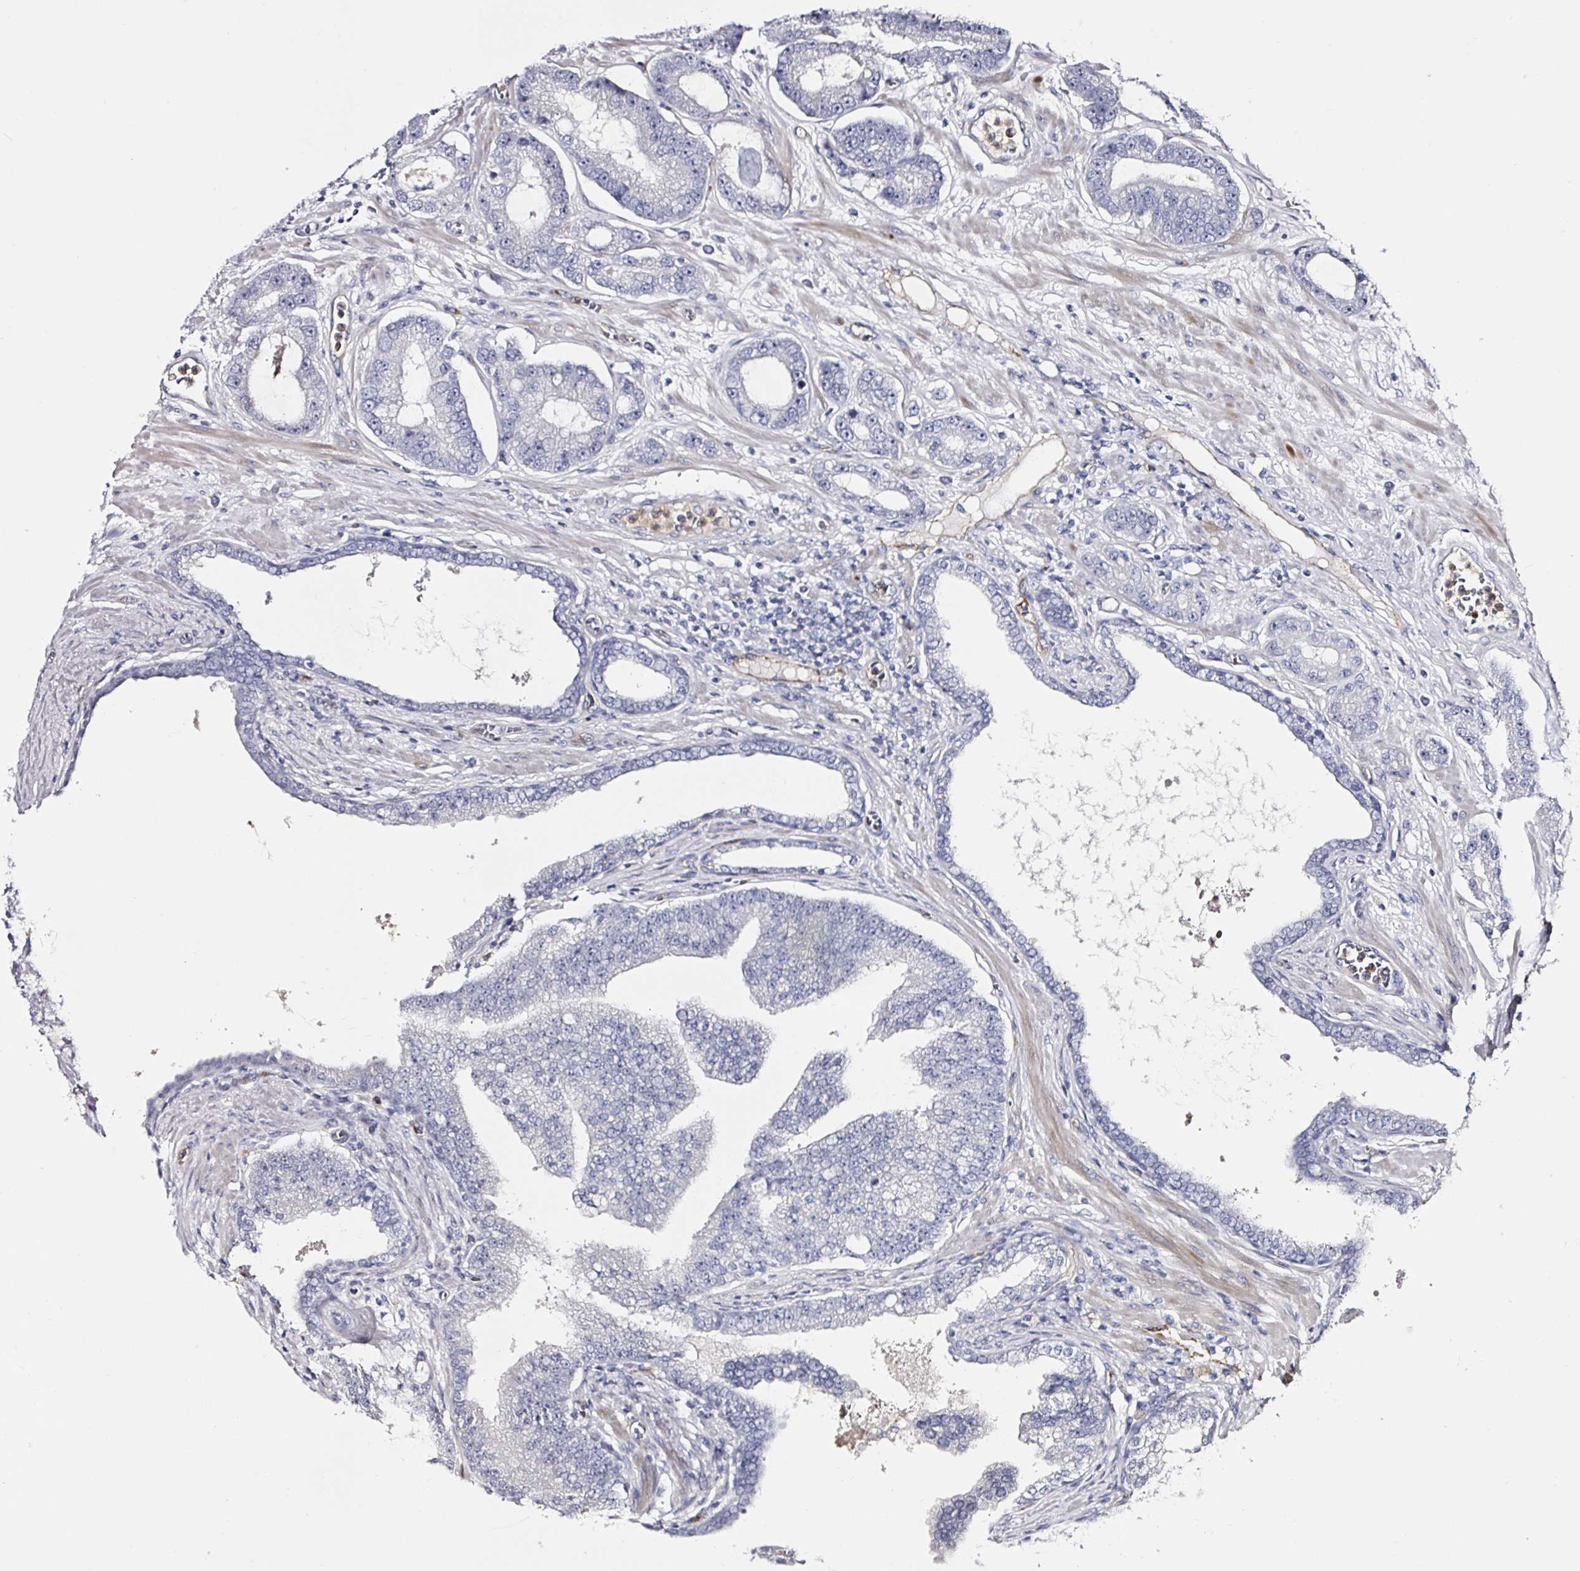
{"staining": {"intensity": "negative", "quantity": "none", "location": "none"}, "tissue": "prostate cancer", "cell_type": "Tumor cells", "image_type": "cancer", "snomed": [{"axis": "morphology", "description": "Adenocarcinoma, High grade"}, {"axis": "topography", "description": "Prostate"}], "caption": "An immunohistochemistry (IHC) micrograph of high-grade adenocarcinoma (prostate) is shown. There is no staining in tumor cells of high-grade adenocarcinoma (prostate).", "gene": "ACSBG2", "patient": {"sex": "male", "age": 65}}